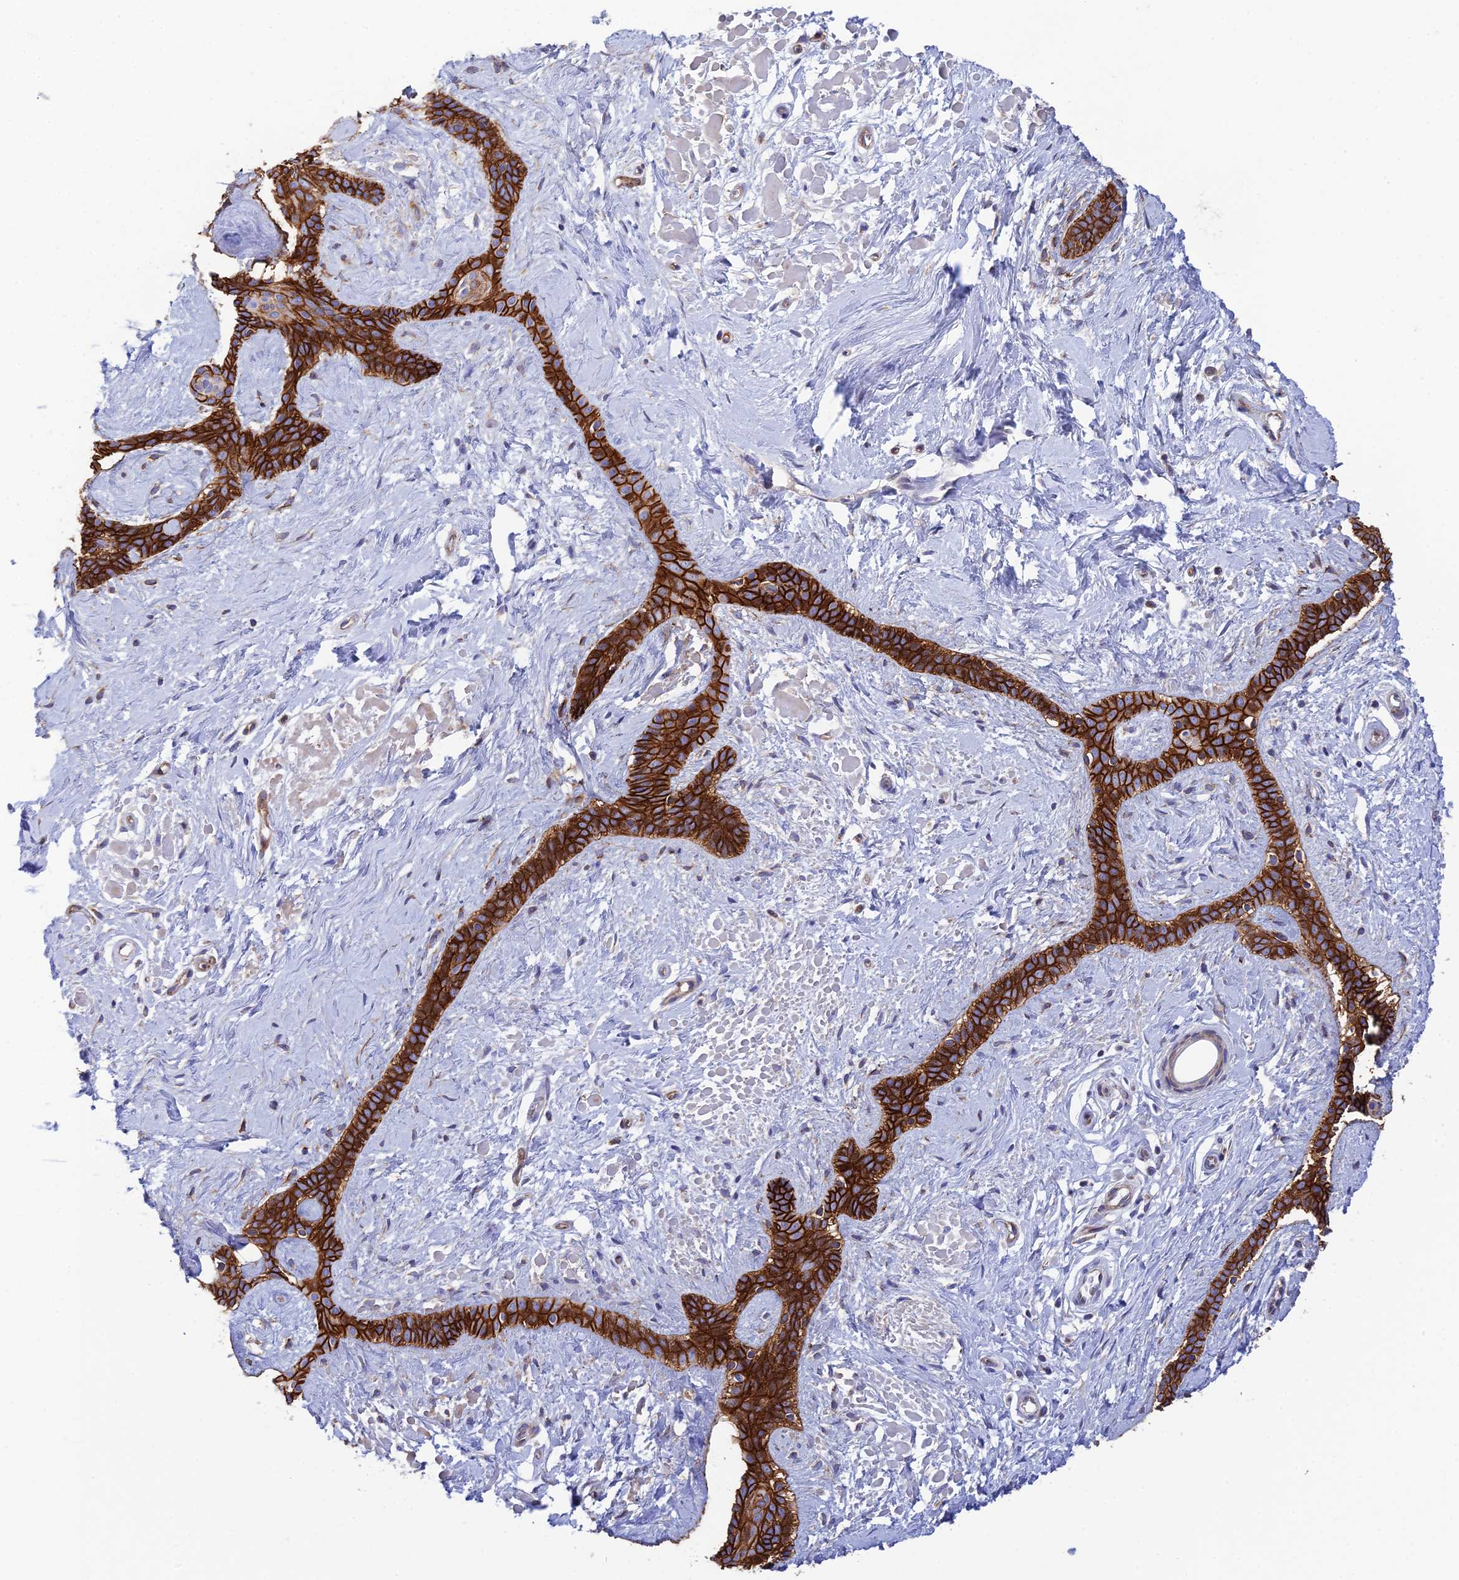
{"staining": {"intensity": "strong", "quantity": ">75%", "location": "cytoplasmic/membranous"}, "tissue": "skin cancer", "cell_type": "Tumor cells", "image_type": "cancer", "snomed": [{"axis": "morphology", "description": "Basal cell carcinoma"}, {"axis": "topography", "description": "Skin"}], "caption": "Immunohistochemical staining of human skin cancer exhibits strong cytoplasmic/membranous protein positivity in about >75% of tumor cells.", "gene": "CSPG4", "patient": {"sex": "male", "age": 78}}